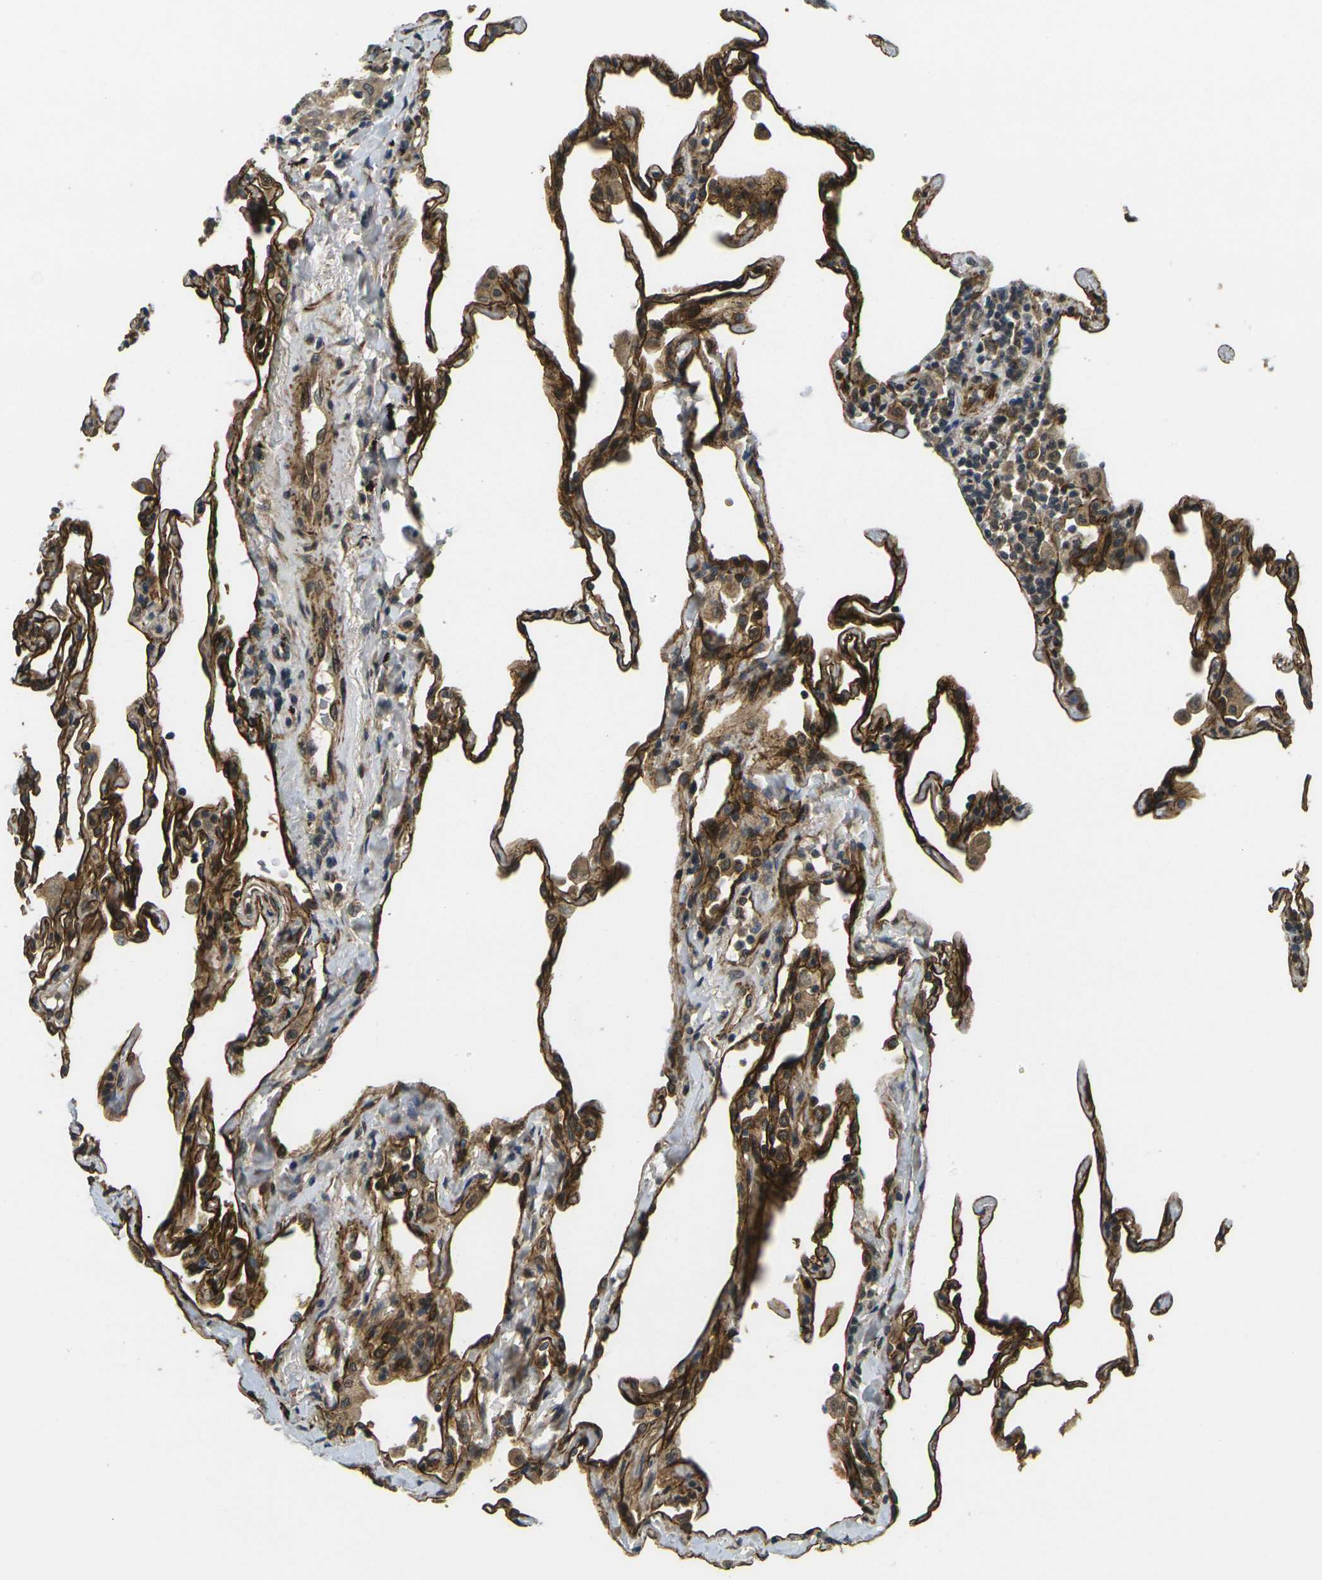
{"staining": {"intensity": "strong", "quantity": ">75%", "location": "cytoplasmic/membranous"}, "tissue": "lung", "cell_type": "Alveolar cells", "image_type": "normal", "snomed": [{"axis": "morphology", "description": "Normal tissue, NOS"}, {"axis": "topography", "description": "Lung"}], "caption": "This micrograph demonstrates benign lung stained with immunohistochemistry (IHC) to label a protein in brown. The cytoplasmic/membranous of alveolar cells show strong positivity for the protein. Nuclei are counter-stained blue.", "gene": "FUT11", "patient": {"sex": "male", "age": 59}}